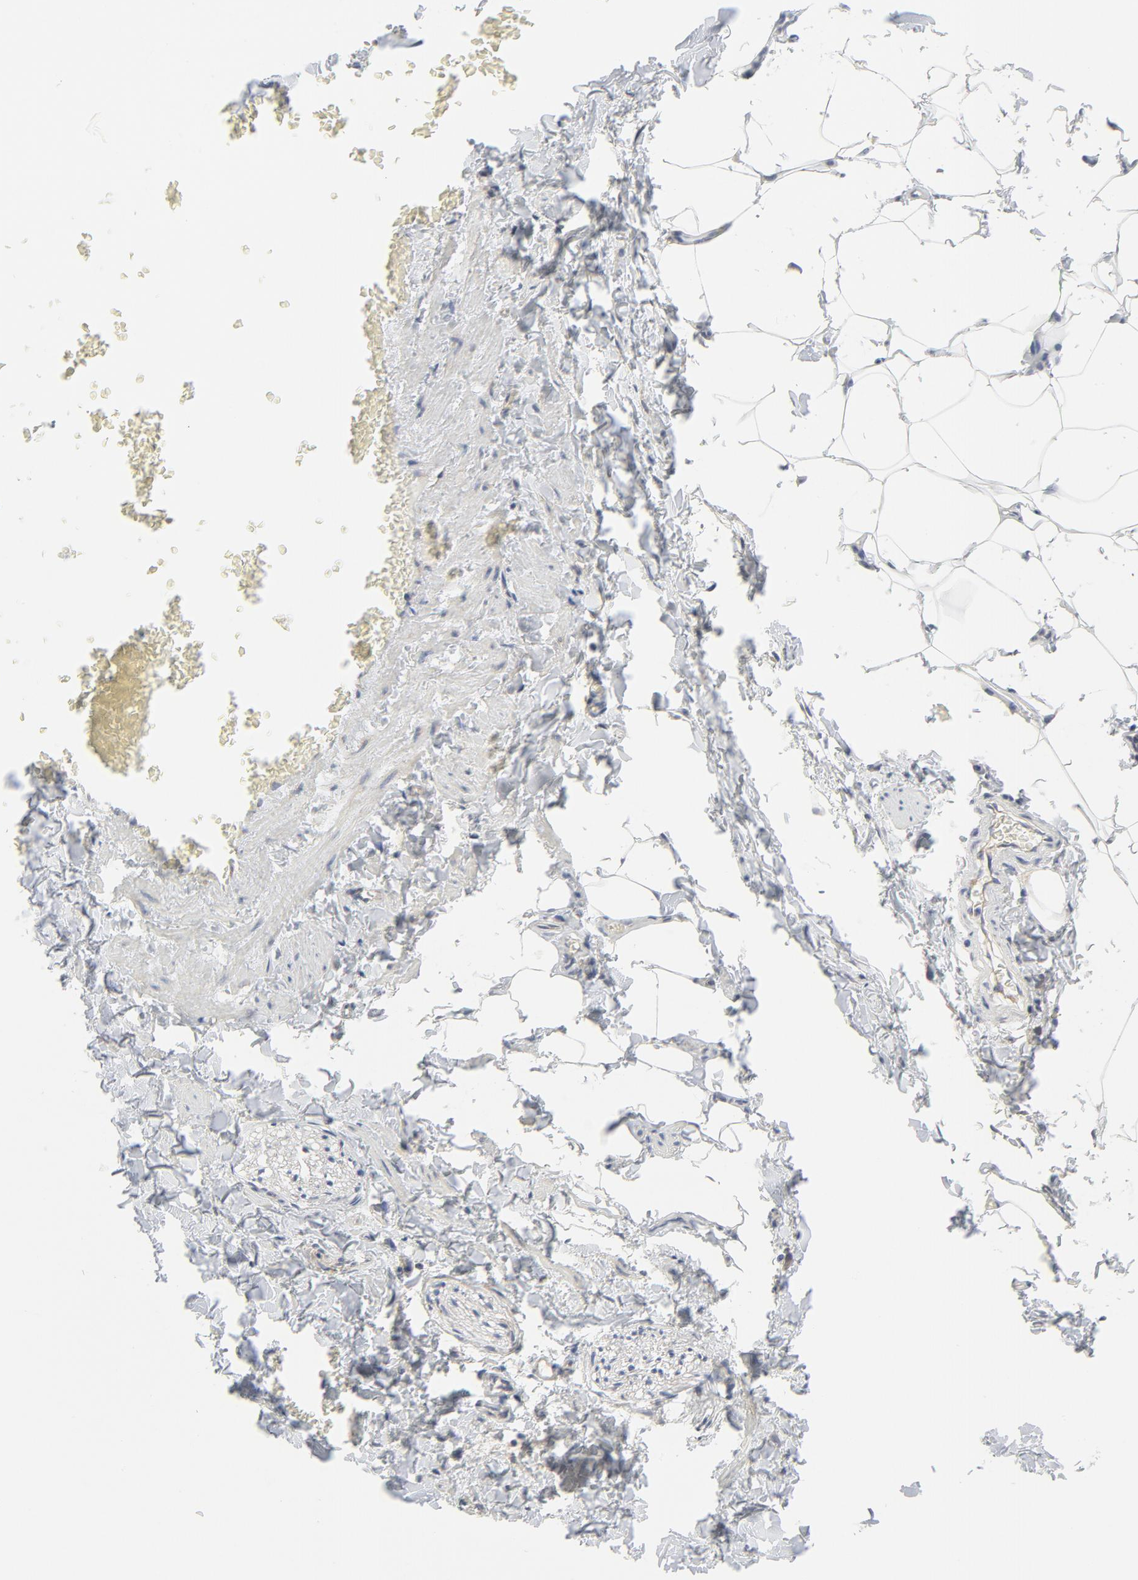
{"staining": {"intensity": "negative", "quantity": "none", "location": "none"}, "tissue": "adipose tissue", "cell_type": "Adipocytes", "image_type": "normal", "snomed": [{"axis": "morphology", "description": "Normal tissue, NOS"}, {"axis": "topography", "description": "Vascular tissue"}], "caption": "A micrograph of human adipose tissue is negative for staining in adipocytes. The staining is performed using DAB (3,3'-diaminobenzidine) brown chromogen with nuclei counter-stained in using hematoxylin.", "gene": "BAD", "patient": {"sex": "male", "age": 41}}